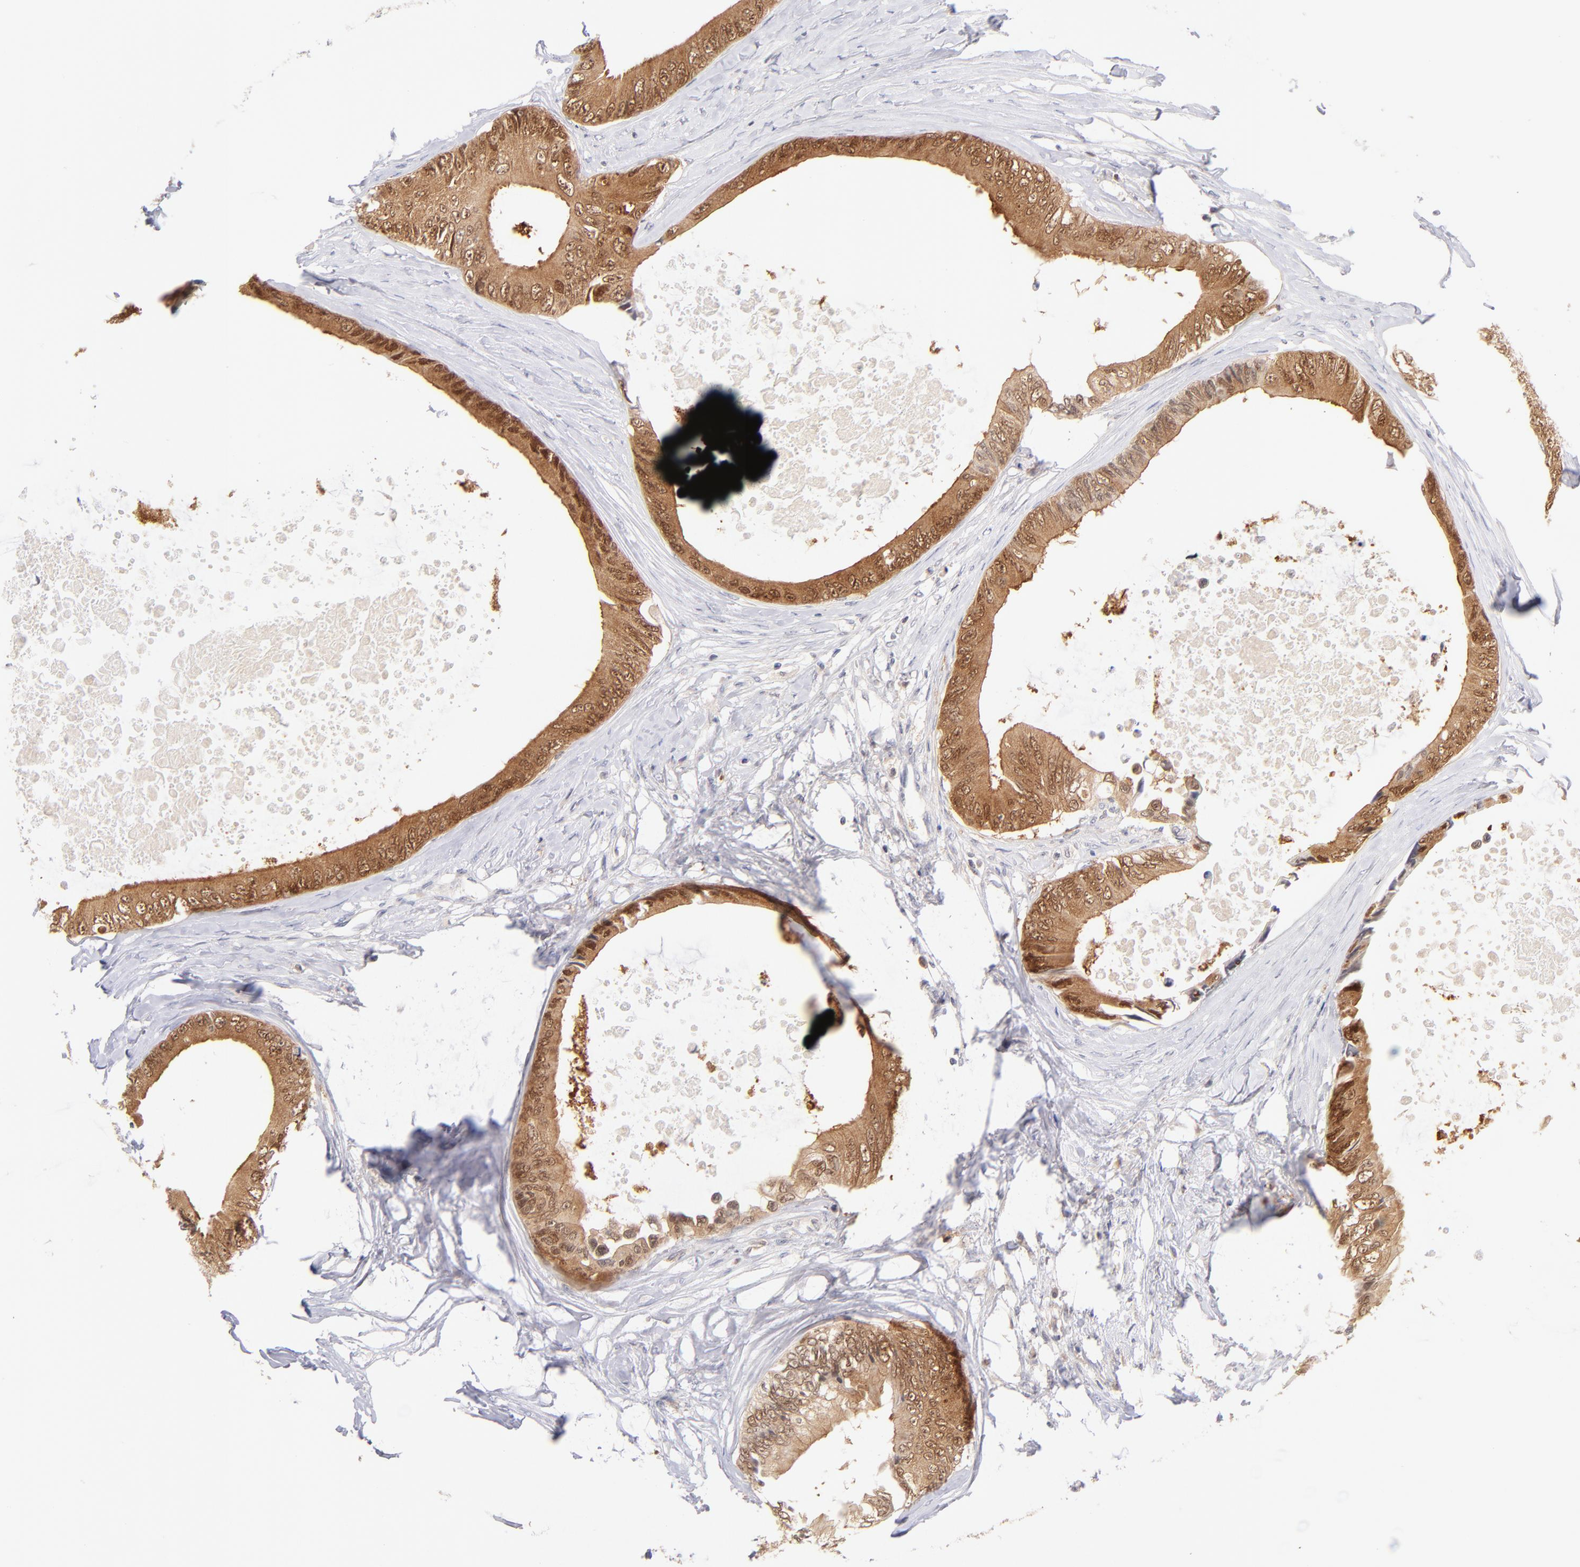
{"staining": {"intensity": "moderate", "quantity": ">75%", "location": "cytoplasmic/membranous,nuclear"}, "tissue": "colorectal cancer", "cell_type": "Tumor cells", "image_type": "cancer", "snomed": [{"axis": "morphology", "description": "Normal tissue, NOS"}, {"axis": "morphology", "description": "Adenocarcinoma, NOS"}, {"axis": "topography", "description": "Rectum"}, {"axis": "topography", "description": "Peripheral nerve tissue"}], "caption": "Moderate cytoplasmic/membranous and nuclear protein expression is identified in about >75% of tumor cells in colorectal adenocarcinoma.", "gene": "CASP6", "patient": {"sex": "female", "age": 77}}